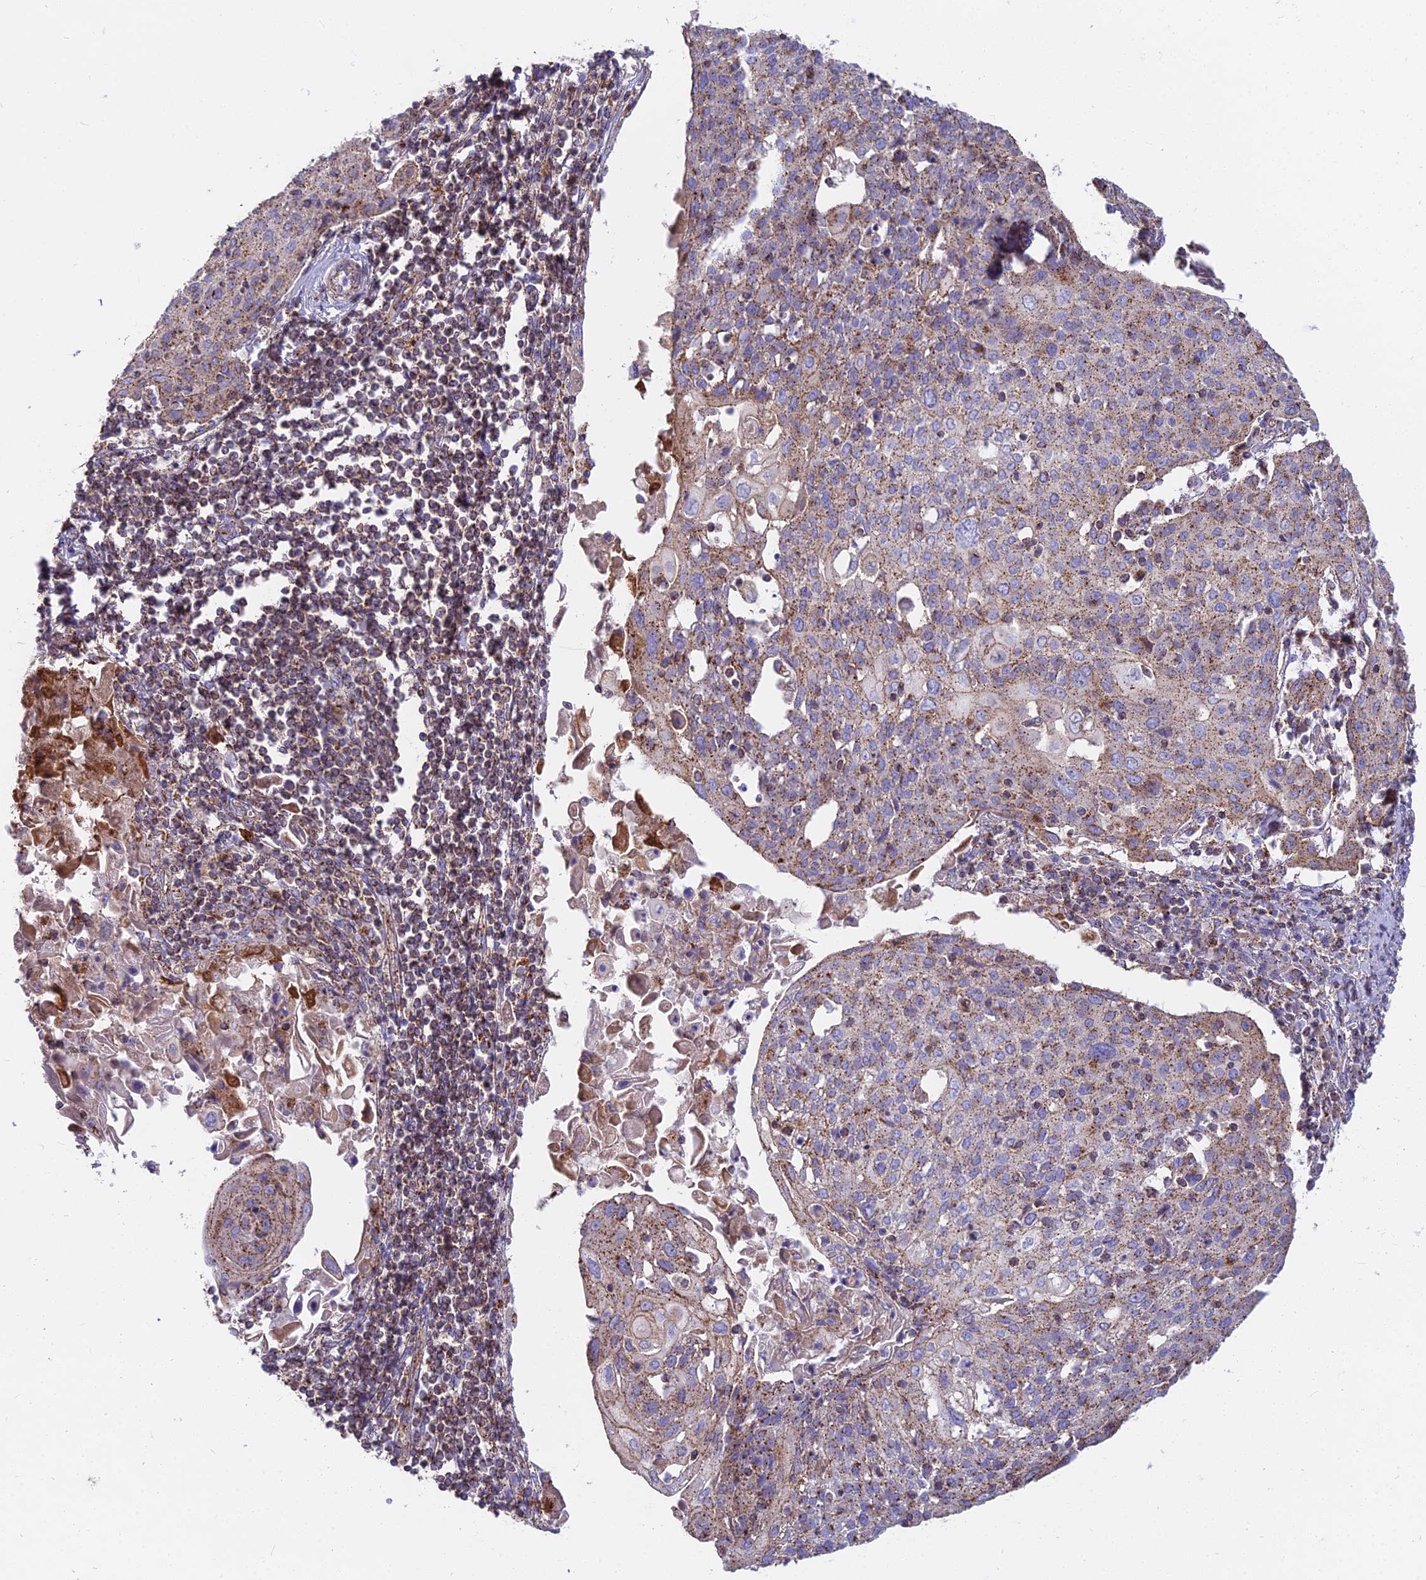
{"staining": {"intensity": "moderate", "quantity": "25%-75%", "location": "cytoplasmic/membranous"}, "tissue": "cervical cancer", "cell_type": "Tumor cells", "image_type": "cancer", "snomed": [{"axis": "morphology", "description": "Squamous cell carcinoma, NOS"}, {"axis": "topography", "description": "Cervix"}], "caption": "Approximately 25%-75% of tumor cells in cervical cancer (squamous cell carcinoma) reveal moderate cytoplasmic/membranous protein positivity as visualized by brown immunohistochemical staining.", "gene": "FRMPD1", "patient": {"sex": "female", "age": 67}}